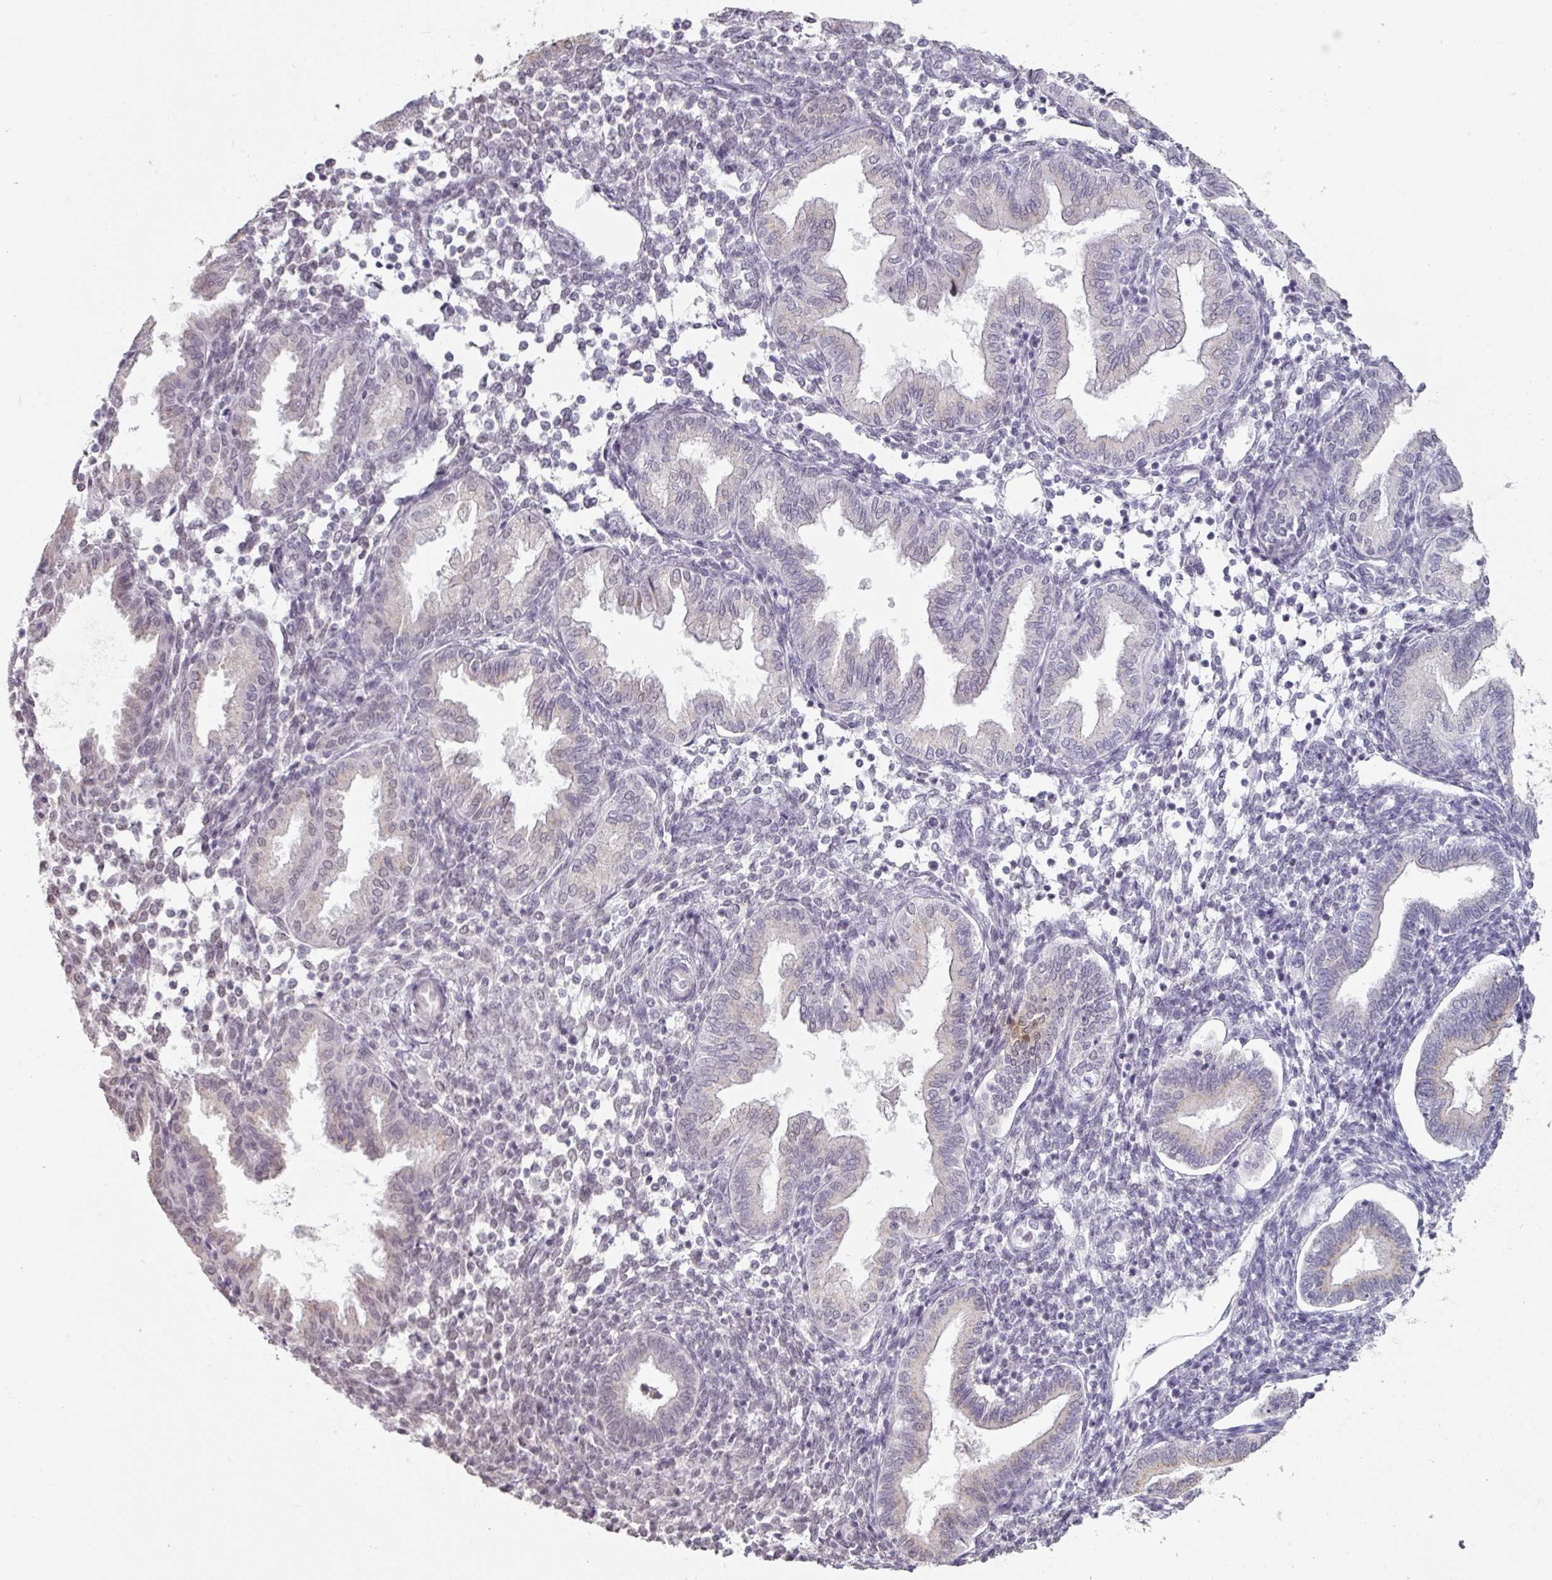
{"staining": {"intensity": "negative", "quantity": "none", "location": "none"}, "tissue": "endometrium", "cell_type": "Cells in endometrial stroma", "image_type": "normal", "snomed": [{"axis": "morphology", "description": "Normal tissue, NOS"}, {"axis": "topography", "description": "Endometrium"}], "caption": "Immunohistochemistry image of benign human endometrium stained for a protein (brown), which displays no expression in cells in endometrial stroma. Brightfield microscopy of IHC stained with DAB (brown) and hematoxylin (blue), captured at high magnification.", "gene": "SPRR1A", "patient": {"sex": "female", "age": 53}}